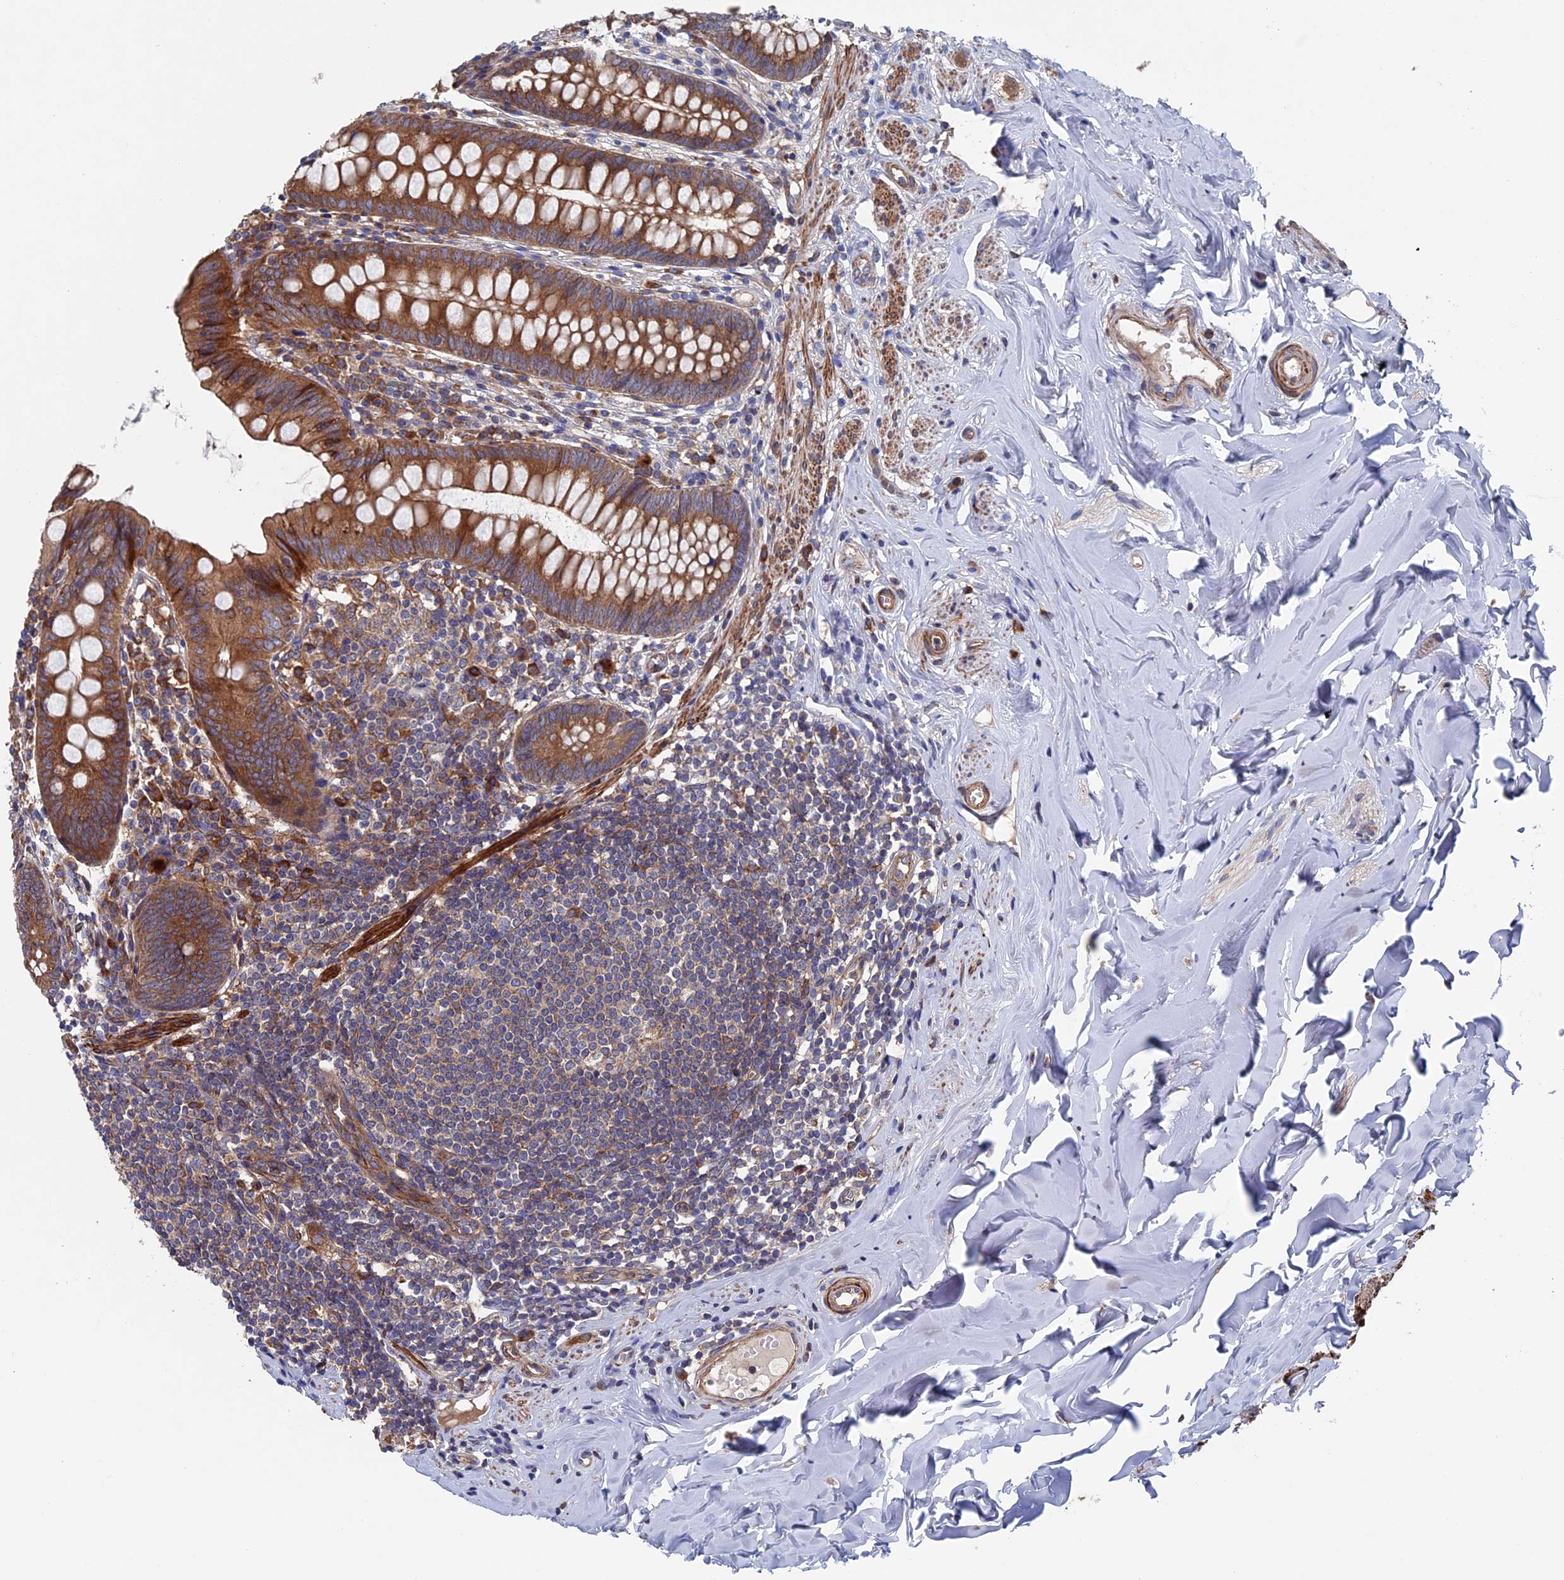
{"staining": {"intensity": "moderate", "quantity": ">75%", "location": "cytoplasmic/membranous"}, "tissue": "appendix", "cell_type": "Glandular cells", "image_type": "normal", "snomed": [{"axis": "morphology", "description": "Normal tissue, NOS"}, {"axis": "topography", "description": "Appendix"}], "caption": "Moderate cytoplasmic/membranous positivity is appreciated in approximately >75% of glandular cells in normal appendix. The staining is performed using DAB (3,3'-diaminobenzidine) brown chromogen to label protein expression. The nuclei are counter-stained blue using hematoxylin.", "gene": "DNAJC3", "patient": {"sex": "female", "age": 51}}